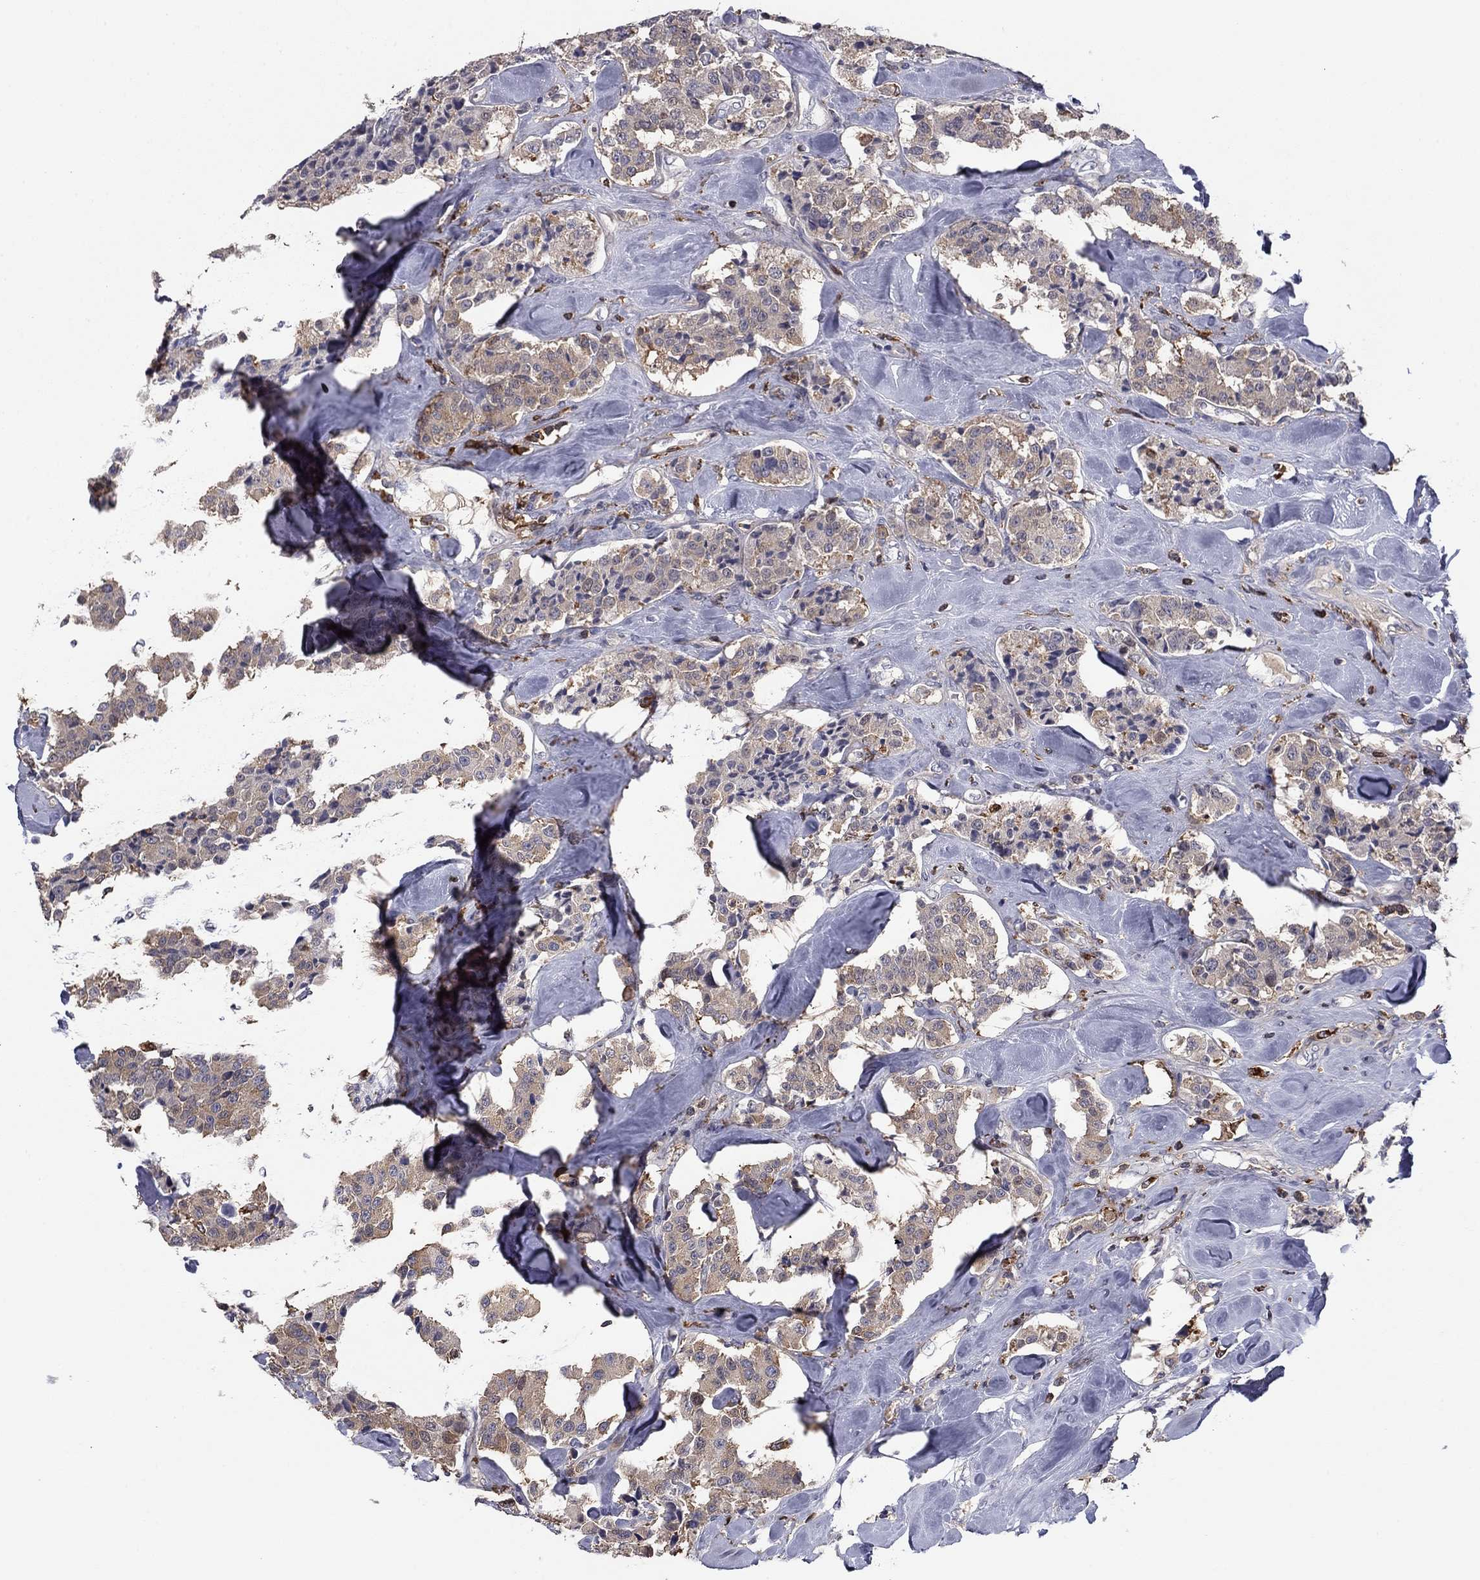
{"staining": {"intensity": "weak", "quantity": "25%-75%", "location": "cytoplasmic/membranous"}, "tissue": "carcinoid", "cell_type": "Tumor cells", "image_type": "cancer", "snomed": [{"axis": "morphology", "description": "Carcinoid, malignant, NOS"}, {"axis": "topography", "description": "Pancreas"}], "caption": "Malignant carcinoid was stained to show a protein in brown. There is low levels of weak cytoplasmic/membranous expression in approximately 25%-75% of tumor cells.", "gene": "PLCB2", "patient": {"sex": "male", "age": 41}}